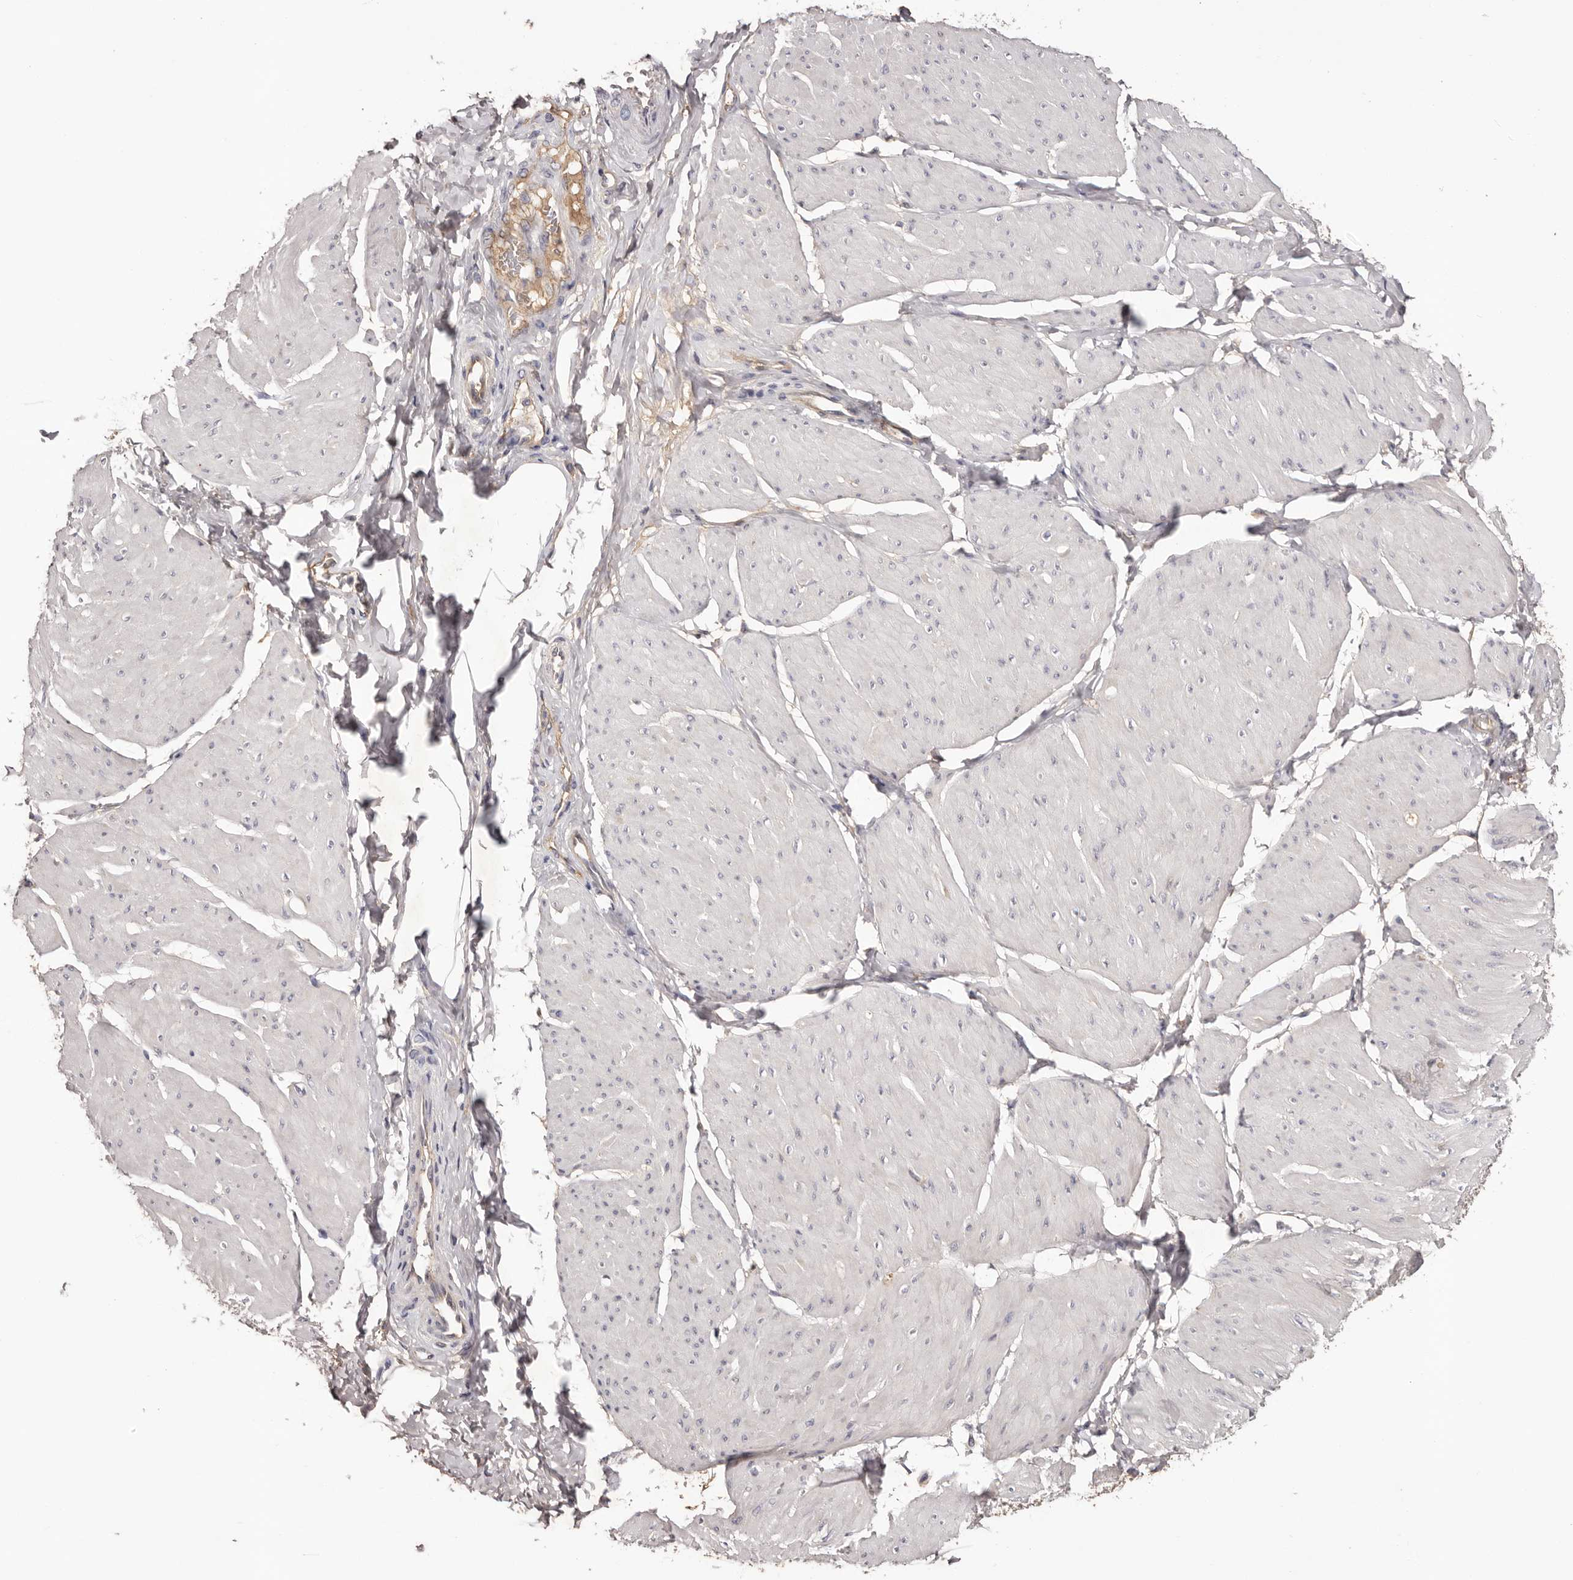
{"staining": {"intensity": "negative", "quantity": "none", "location": "none"}, "tissue": "smooth muscle", "cell_type": "Smooth muscle cells", "image_type": "normal", "snomed": [{"axis": "morphology", "description": "Urothelial carcinoma, High grade"}, {"axis": "topography", "description": "Urinary bladder"}], "caption": "An immunohistochemistry (IHC) micrograph of benign smooth muscle is shown. There is no staining in smooth muscle cells of smooth muscle. (DAB (3,3'-diaminobenzidine) immunohistochemistry, high magnification).", "gene": "LTV1", "patient": {"sex": "male", "age": 46}}